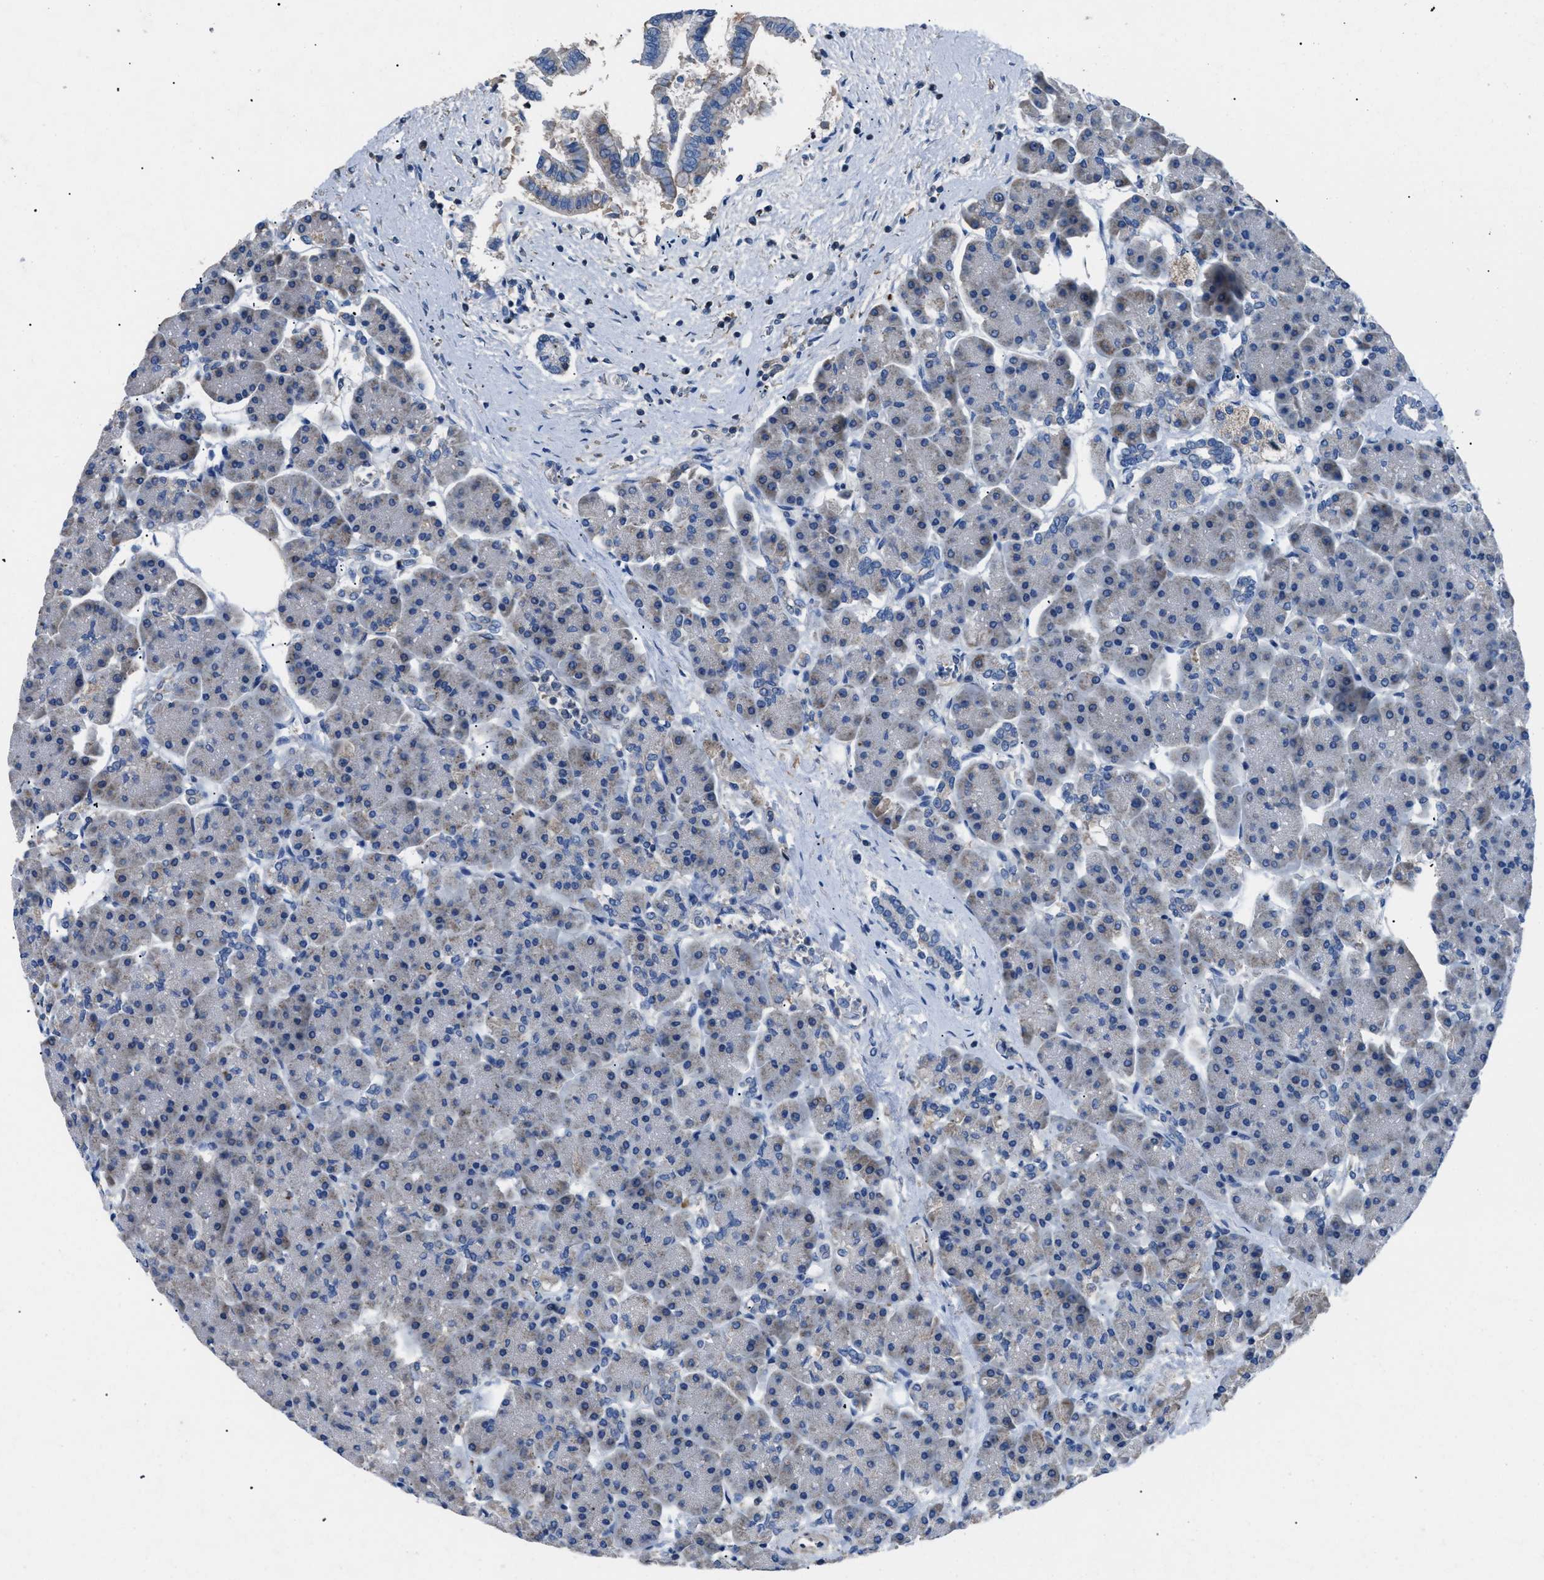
{"staining": {"intensity": "weak", "quantity": "25%-75%", "location": "cytoplasmic/membranous"}, "tissue": "pancreas", "cell_type": "Exocrine glandular cells", "image_type": "normal", "snomed": [{"axis": "morphology", "description": "Normal tissue, NOS"}, {"axis": "topography", "description": "Pancreas"}], "caption": "The image demonstrates a brown stain indicating the presence of a protein in the cytoplasmic/membranous of exocrine glandular cells in pancreas. (Brightfield microscopy of DAB IHC at high magnification).", "gene": "SGCZ", "patient": {"sex": "female", "age": 70}}